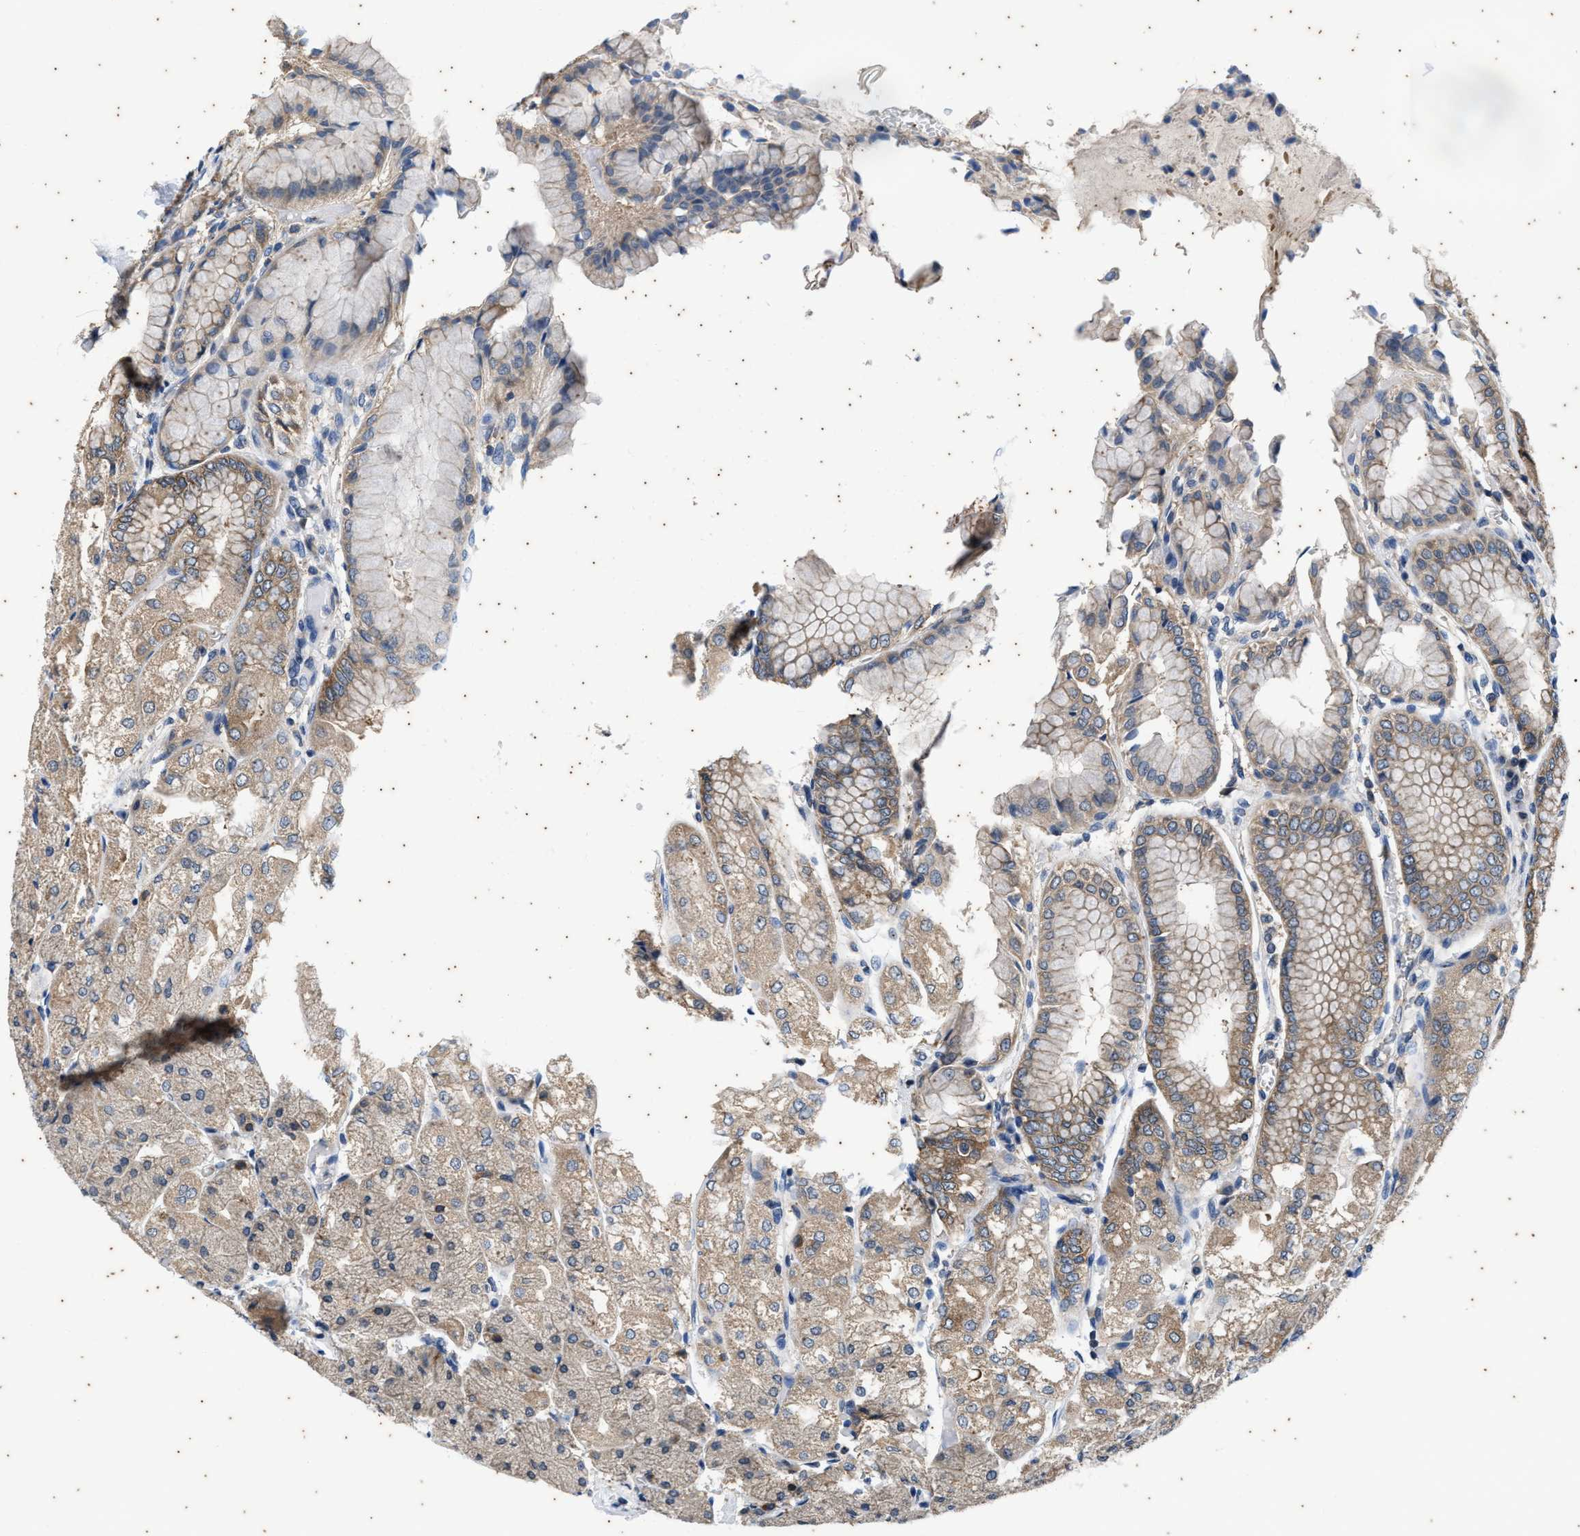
{"staining": {"intensity": "weak", "quantity": ">75%", "location": "cytoplasmic/membranous"}, "tissue": "stomach", "cell_type": "Glandular cells", "image_type": "normal", "snomed": [{"axis": "morphology", "description": "Normal tissue, NOS"}, {"axis": "topography", "description": "Stomach, upper"}], "caption": "Immunohistochemical staining of benign human stomach displays weak cytoplasmic/membranous protein expression in approximately >75% of glandular cells.", "gene": "COX19", "patient": {"sex": "male", "age": 72}}